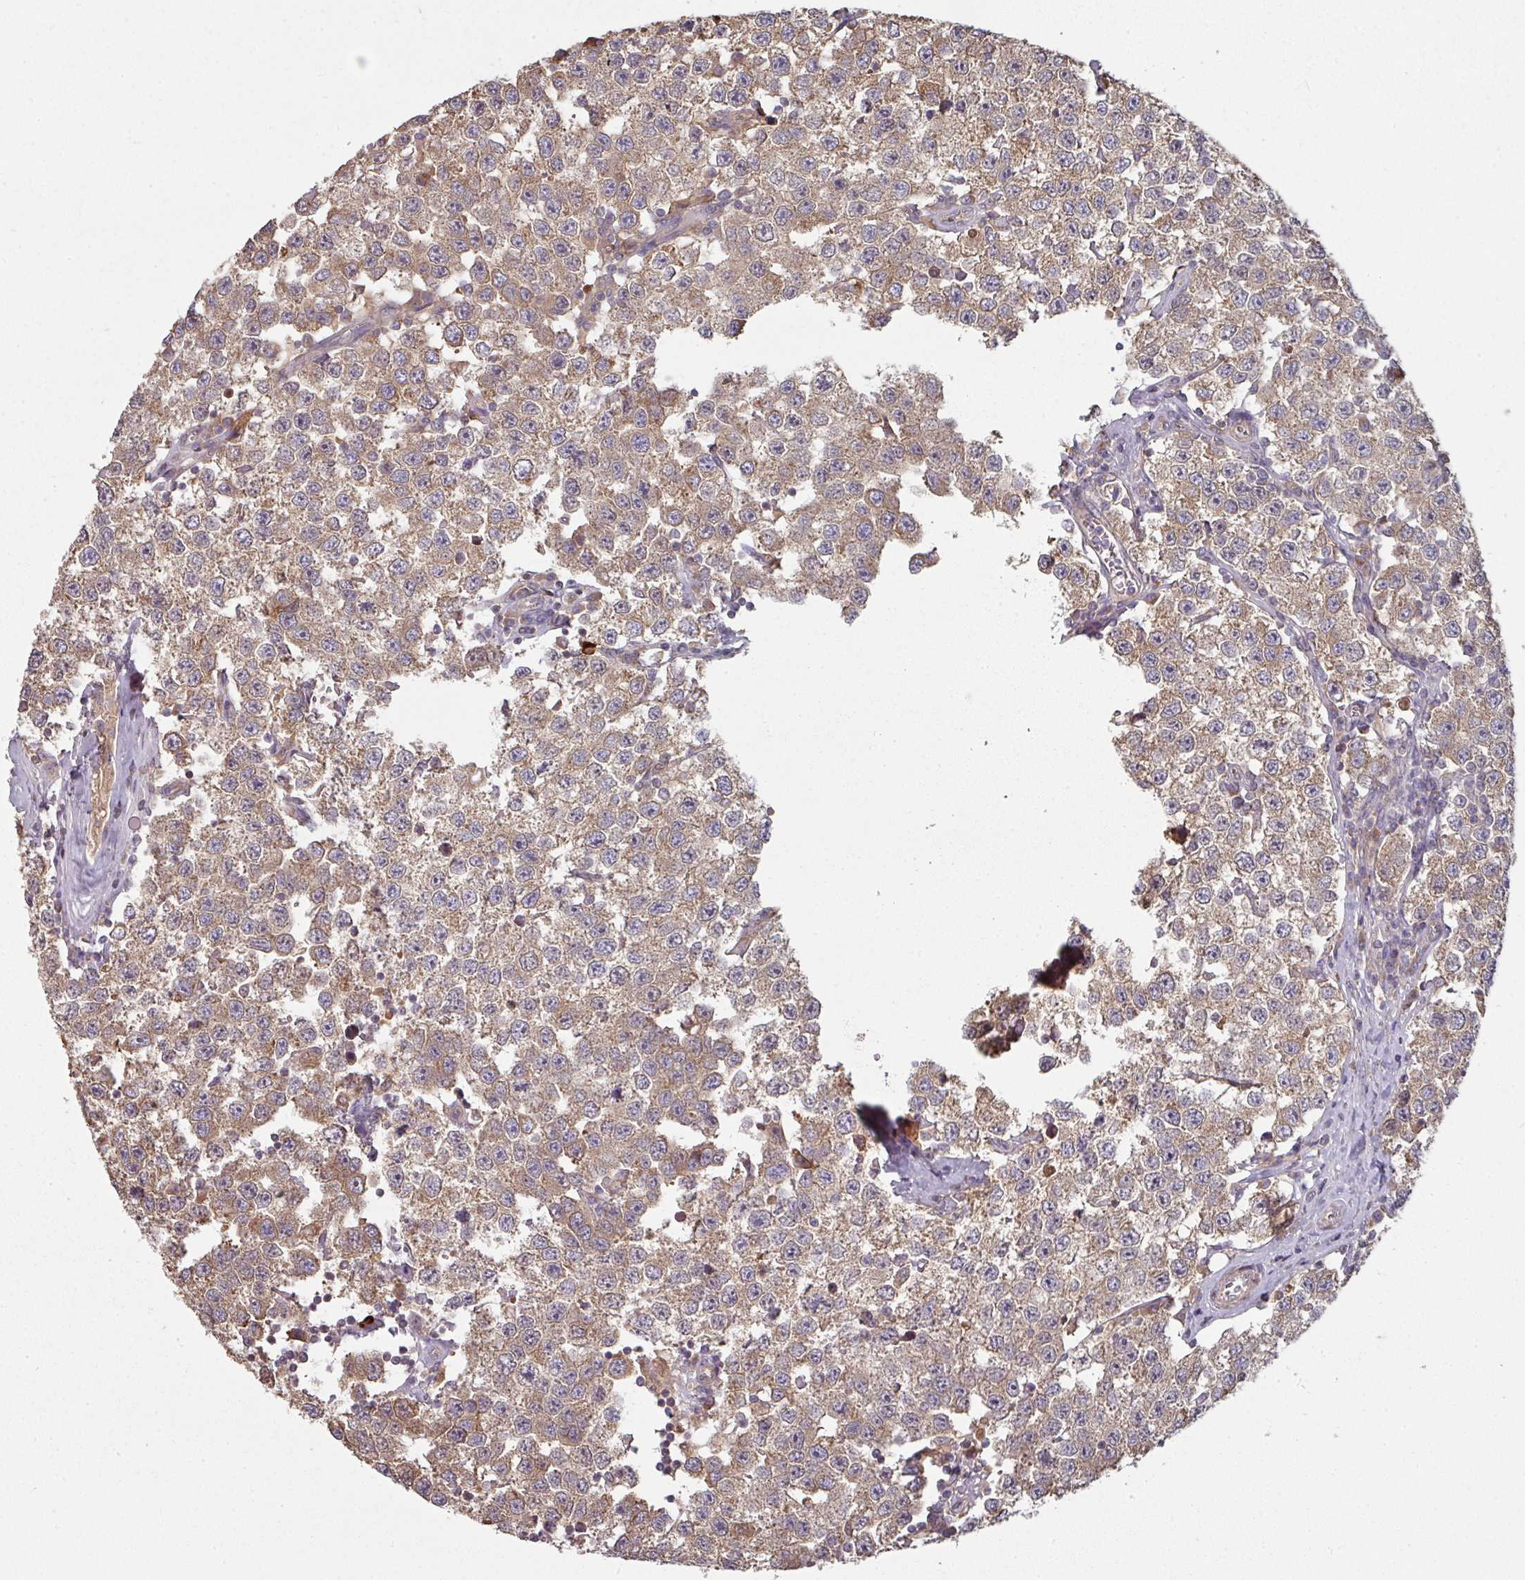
{"staining": {"intensity": "moderate", "quantity": ">75%", "location": "cytoplasmic/membranous"}, "tissue": "testis cancer", "cell_type": "Tumor cells", "image_type": "cancer", "snomed": [{"axis": "morphology", "description": "Seminoma, NOS"}, {"axis": "topography", "description": "Testis"}], "caption": "A medium amount of moderate cytoplasmic/membranous staining is appreciated in approximately >75% of tumor cells in testis seminoma tissue.", "gene": "SIK1", "patient": {"sex": "male", "age": 34}}